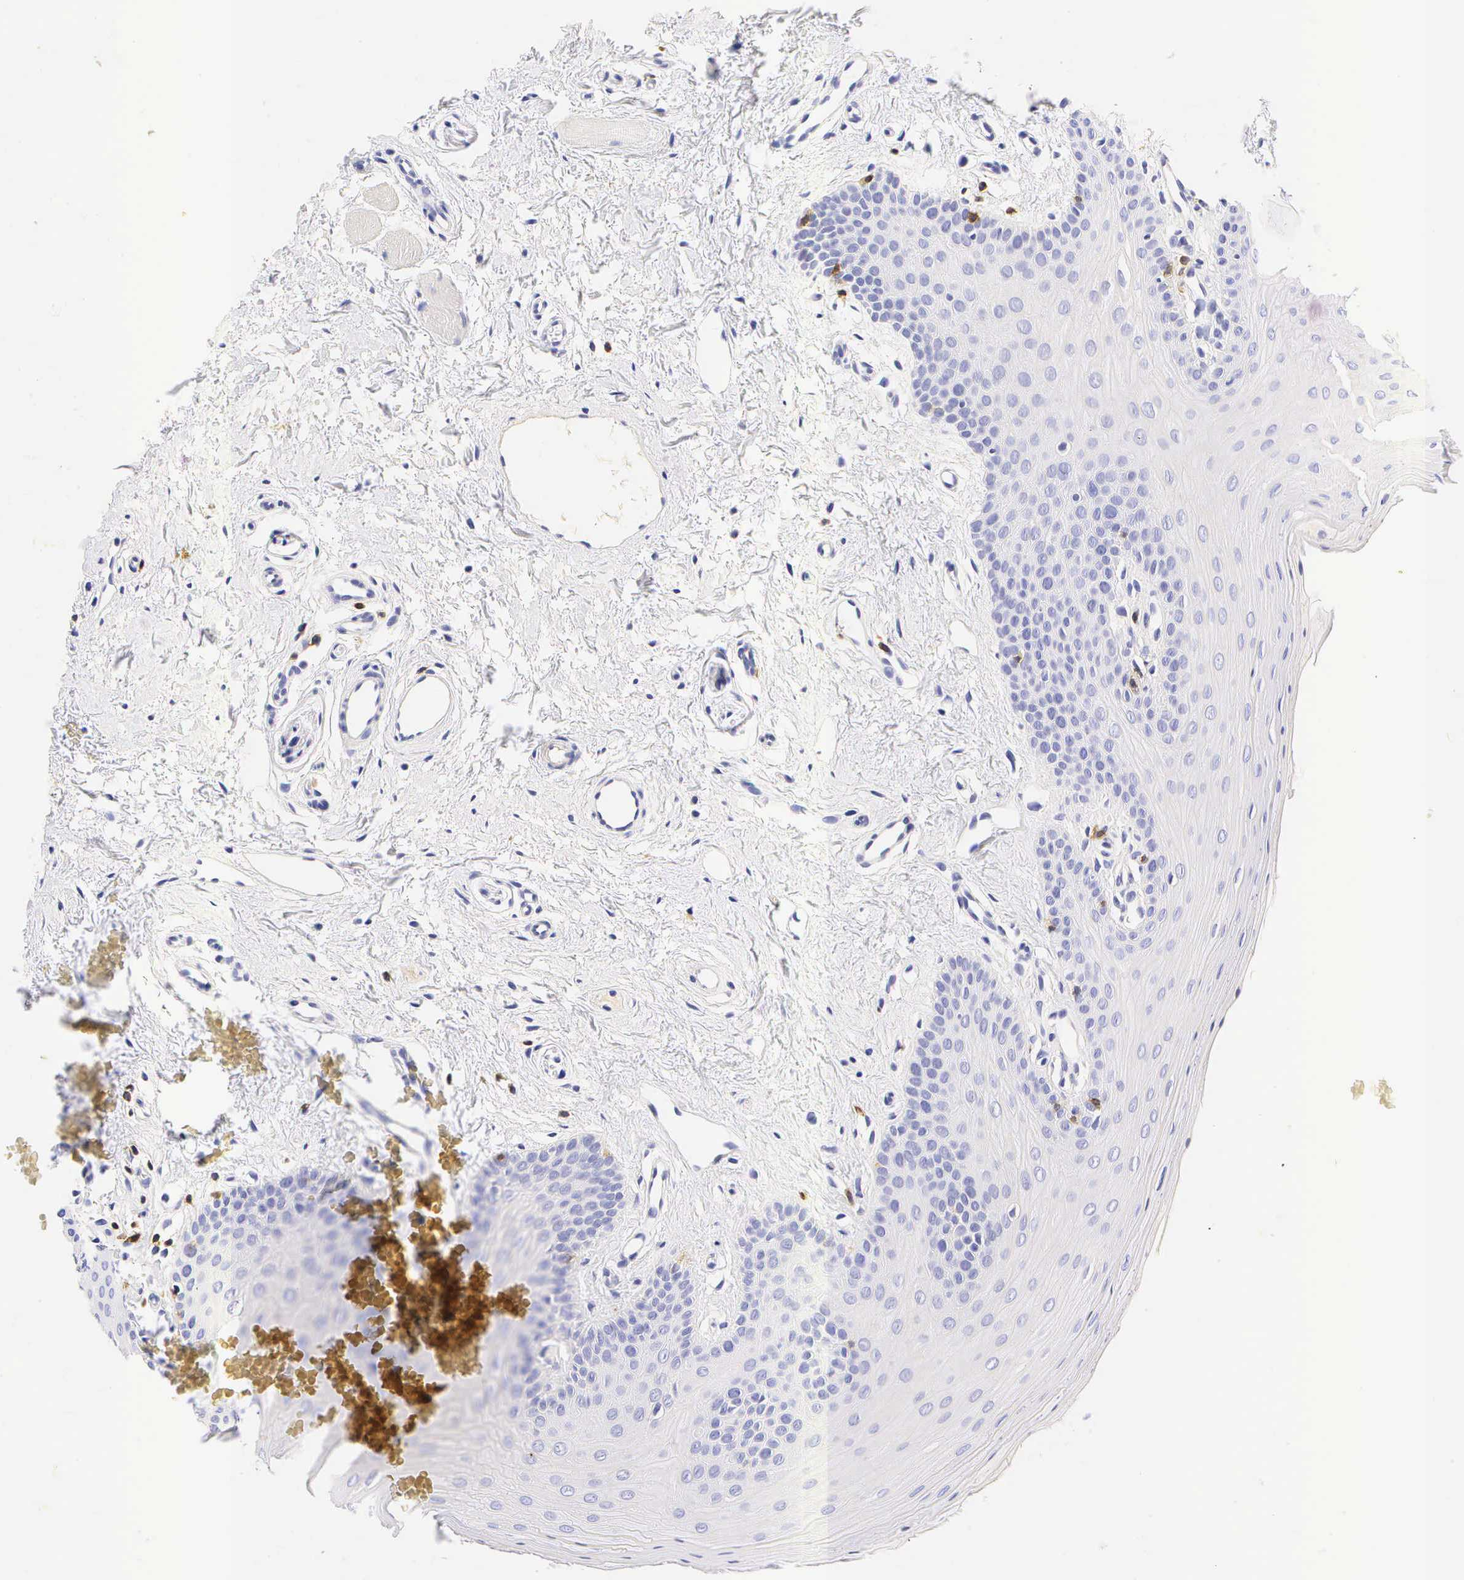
{"staining": {"intensity": "negative", "quantity": "none", "location": "none"}, "tissue": "oral mucosa", "cell_type": "Squamous epithelial cells", "image_type": "normal", "snomed": [{"axis": "morphology", "description": "Normal tissue, NOS"}, {"axis": "topography", "description": "Oral tissue"}], "caption": "High power microscopy photomicrograph of an IHC image of benign oral mucosa, revealing no significant positivity in squamous epithelial cells.", "gene": "CD3E", "patient": {"sex": "male", "age": 14}}